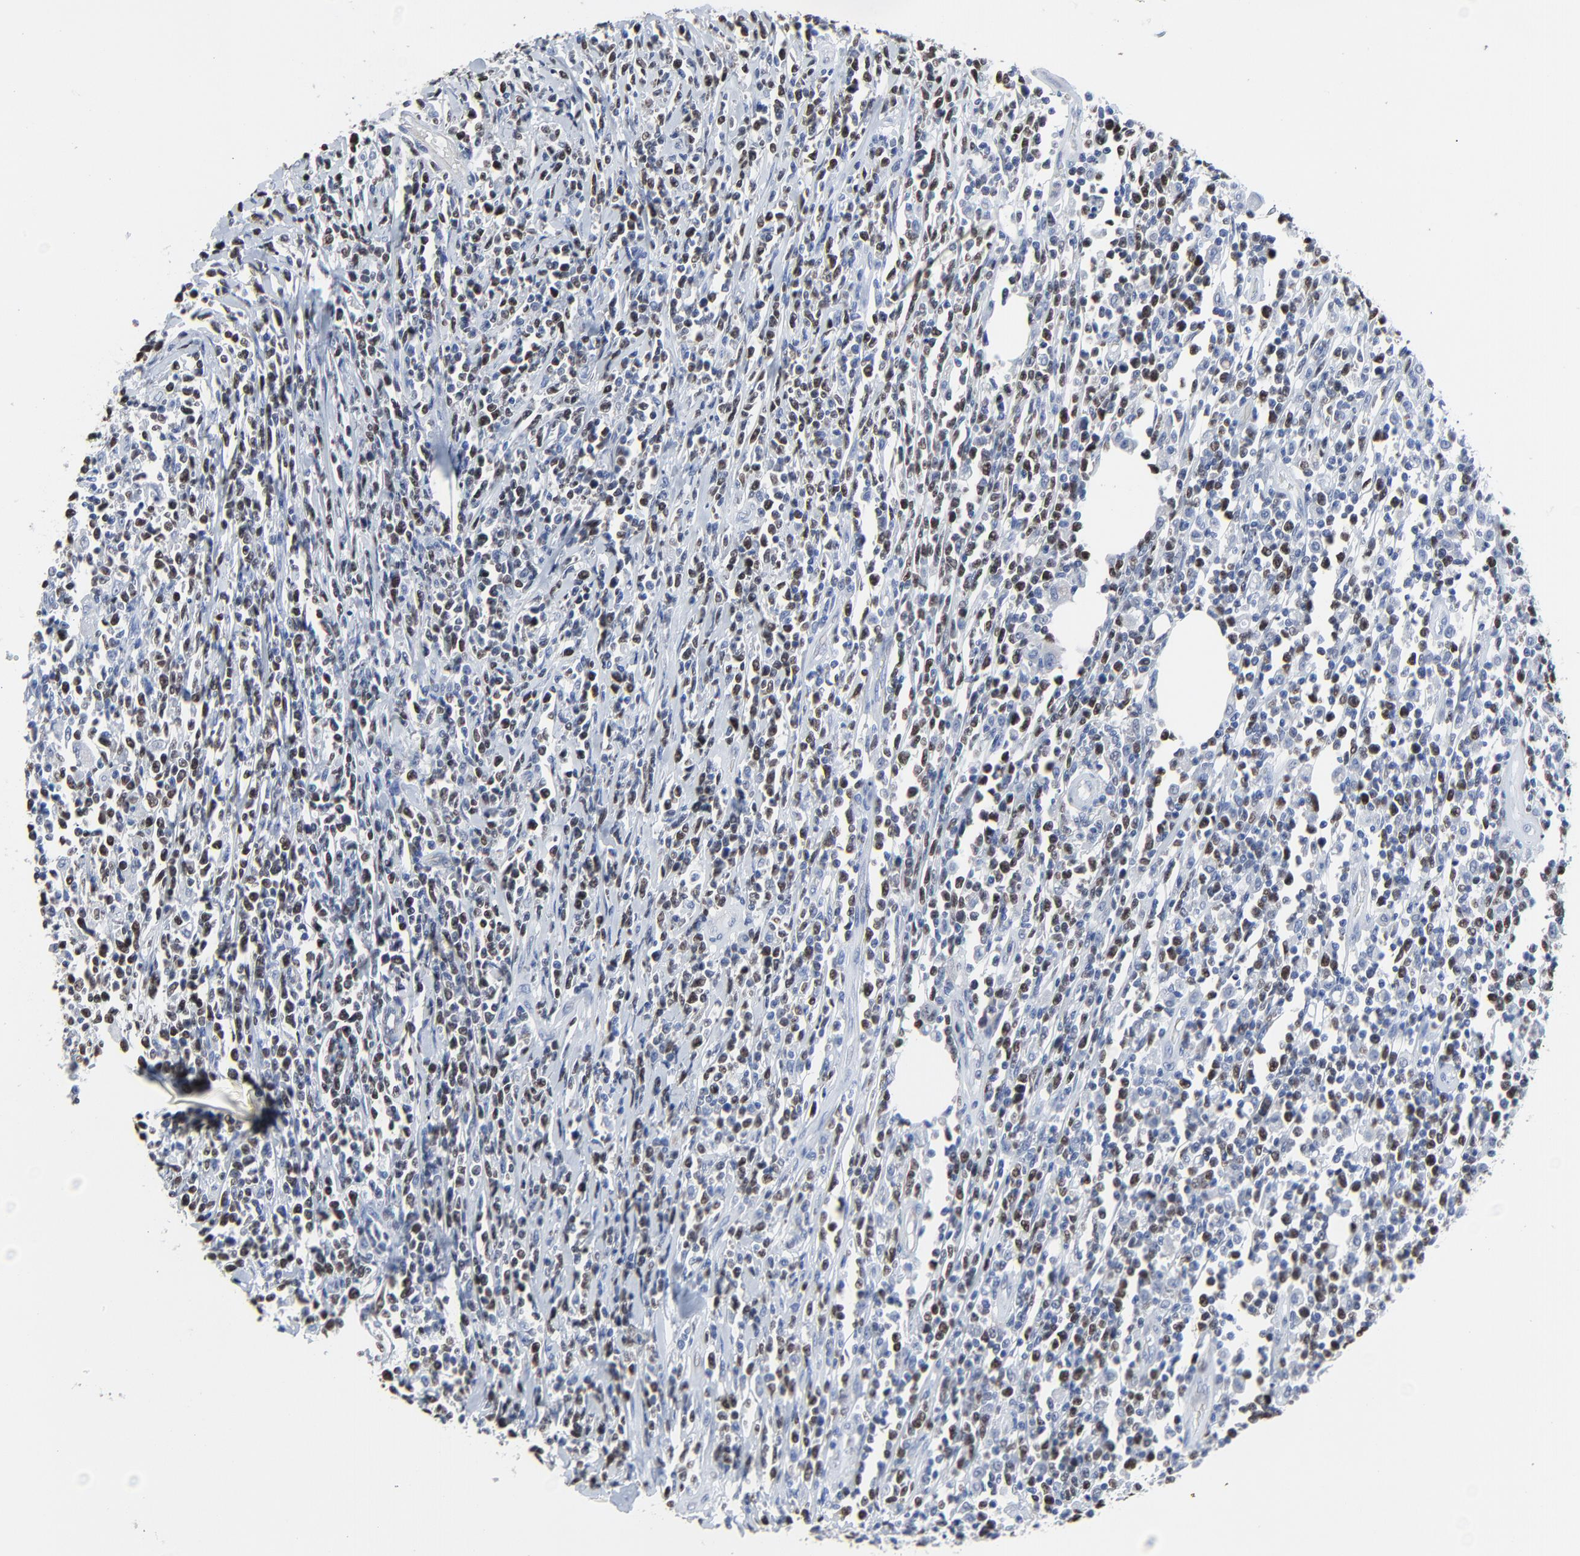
{"staining": {"intensity": "weak", "quantity": "25%-75%", "location": "nuclear"}, "tissue": "lymphoma", "cell_type": "Tumor cells", "image_type": "cancer", "snomed": [{"axis": "morphology", "description": "Malignant lymphoma, non-Hodgkin's type, High grade"}, {"axis": "topography", "description": "Colon"}], "caption": "Weak nuclear expression is present in about 25%-75% of tumor cells in malignant lymphoma, non-Hodgkin's type (high-grade). (DAB IHC, brown staining for protein, blue staining for nuclei).", "gene": "BIRC3", "patient": {"sex": "male", "age": 82}}